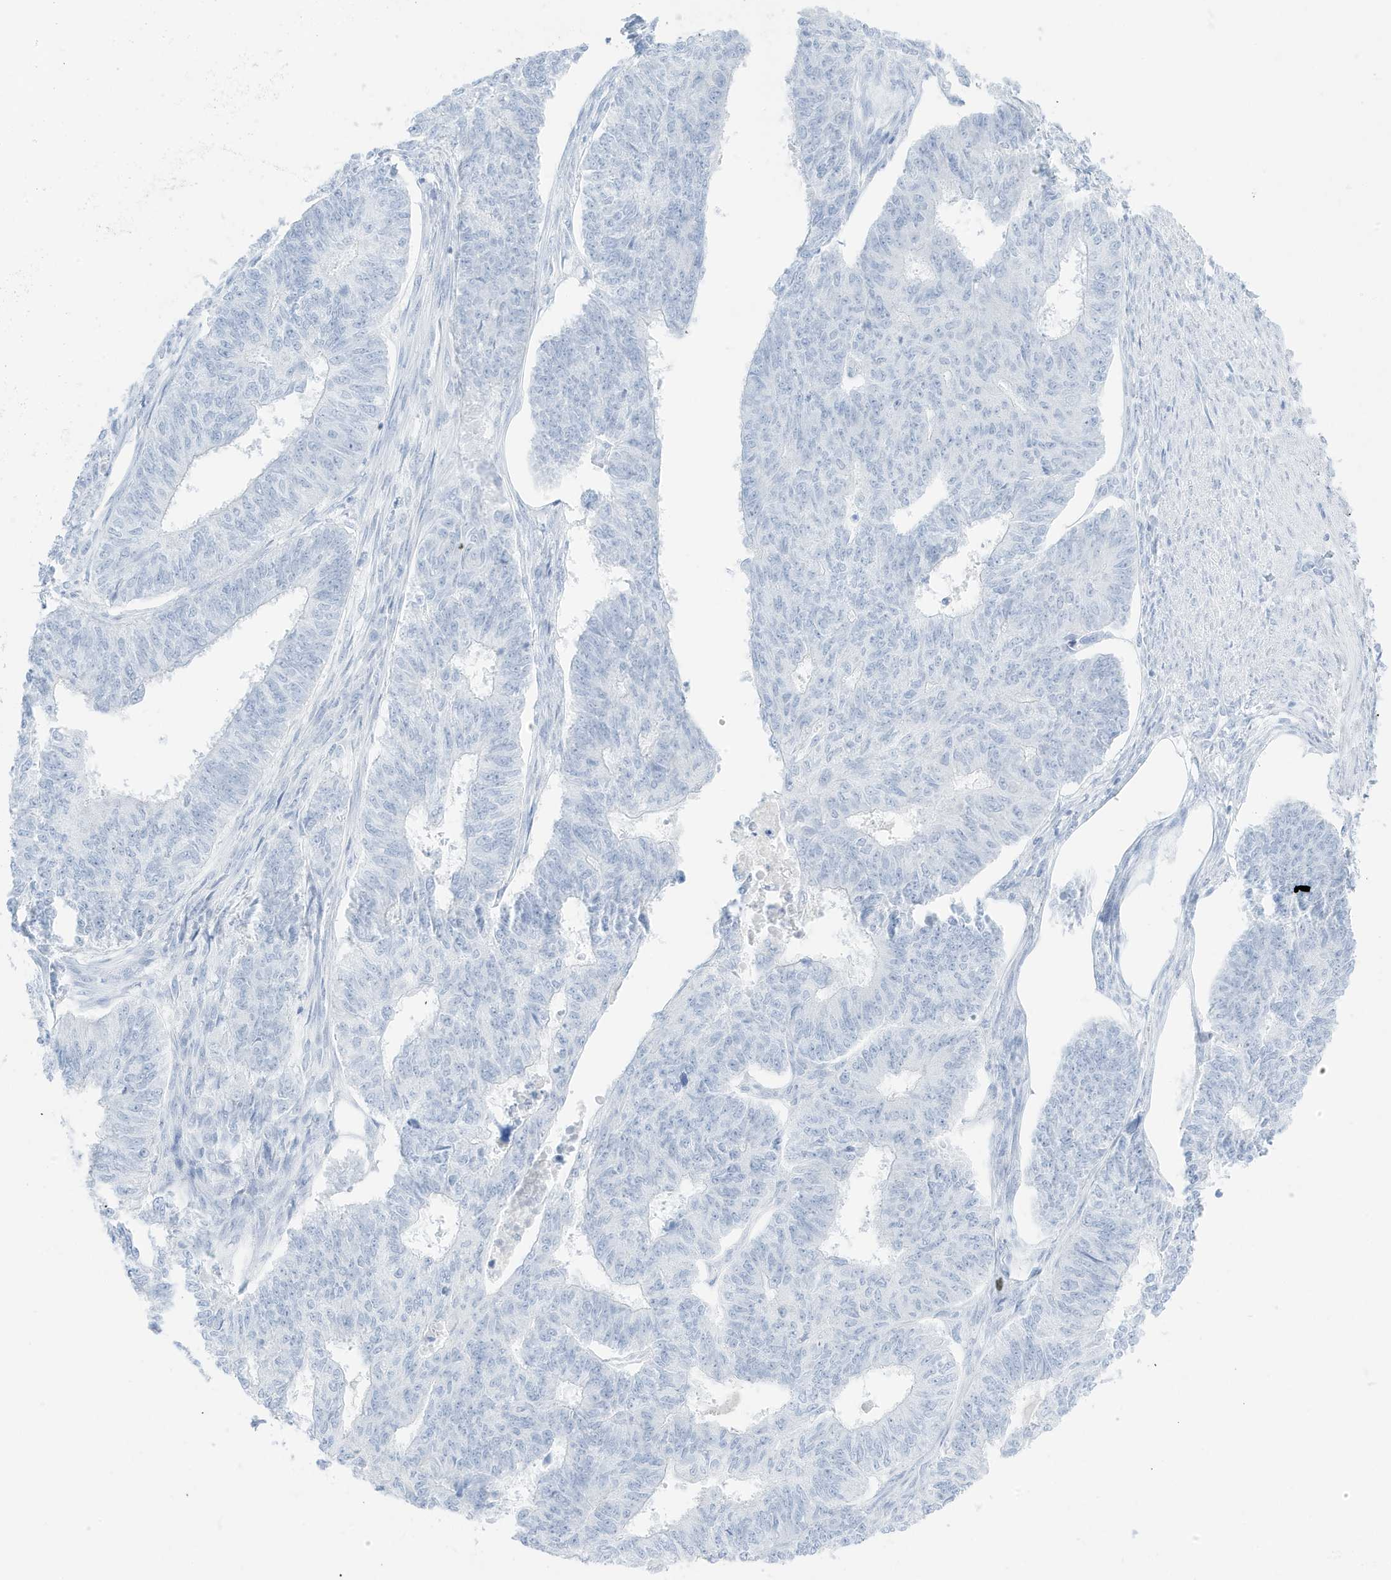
{"staining": {"intensity": "negative", "quantity": "none", "location": "none"}, "tissue": "endometrial cancer", "cell_type": "Tumor cells", "image_type": "cancer", "snomed": [{"axis": "morphology", "description": "Adenocarcinoma, NOS"}, {"axis": "topography", "description": "Endometrium"}], "caption": "Immunohistochemistry micrograph of neoplastic tissue: human endometrial cancer stained with DAB demonstrates no significant protein expression in tumor cells. (DAB IHC visualized using brightfield microscopy, high magnification).", "gene": "SLC22A13", "patient": {"sex": "female", "age": 32}}